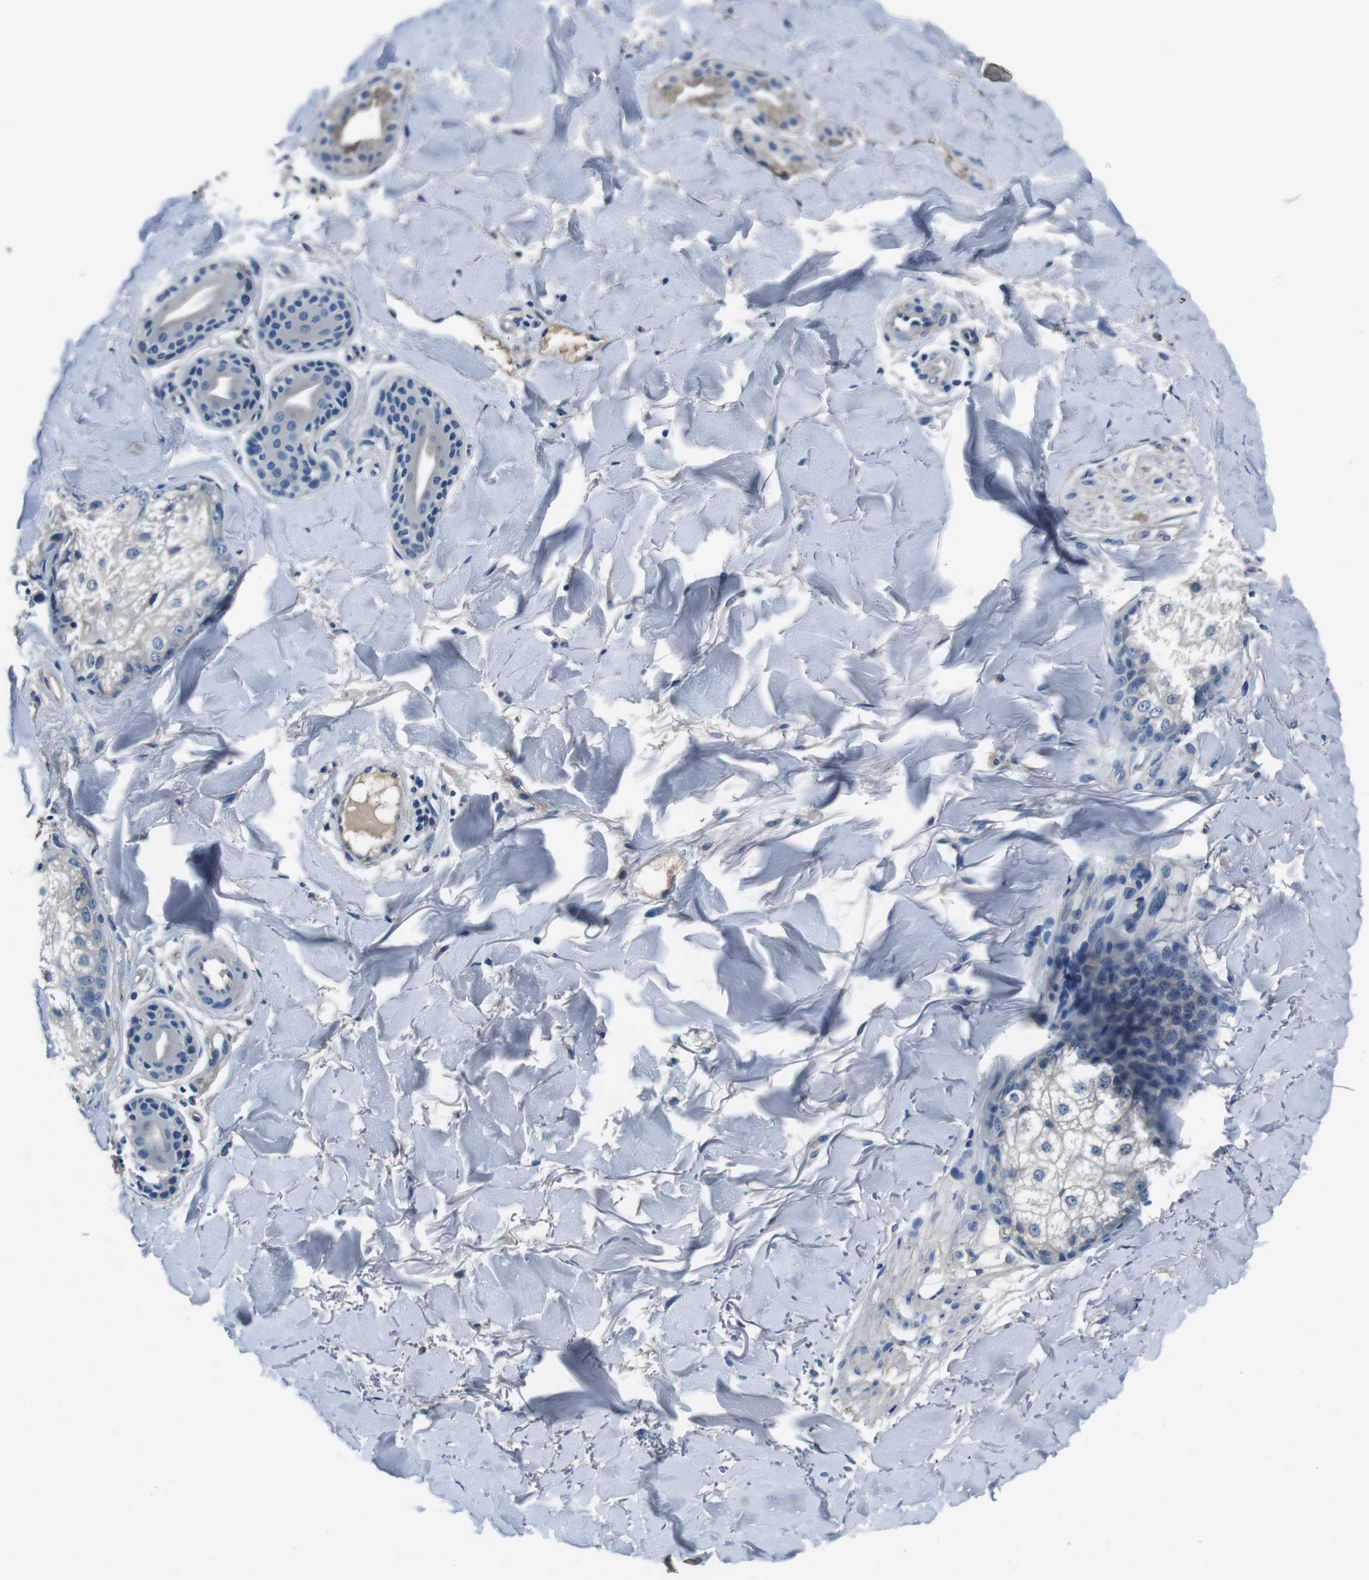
{"staining": {"intensity": "negative", "quantity": "none", "location": "none"}, "tissue": "skin cancer", "cell_type": "Tumor cells", "image_type": "cancer", "snomed": [{"axis": "morphology", "description": "Basal cell carcinoma"}, {"axis": "topography", "description": "Skin"}], "caption": "Immunohistochemistry of skin cancer (basal cell carcinoma) exhibits no positivity in tumor cells.", "gene": "CASQ1", "patient": {"sex": "male", "age": 43}}